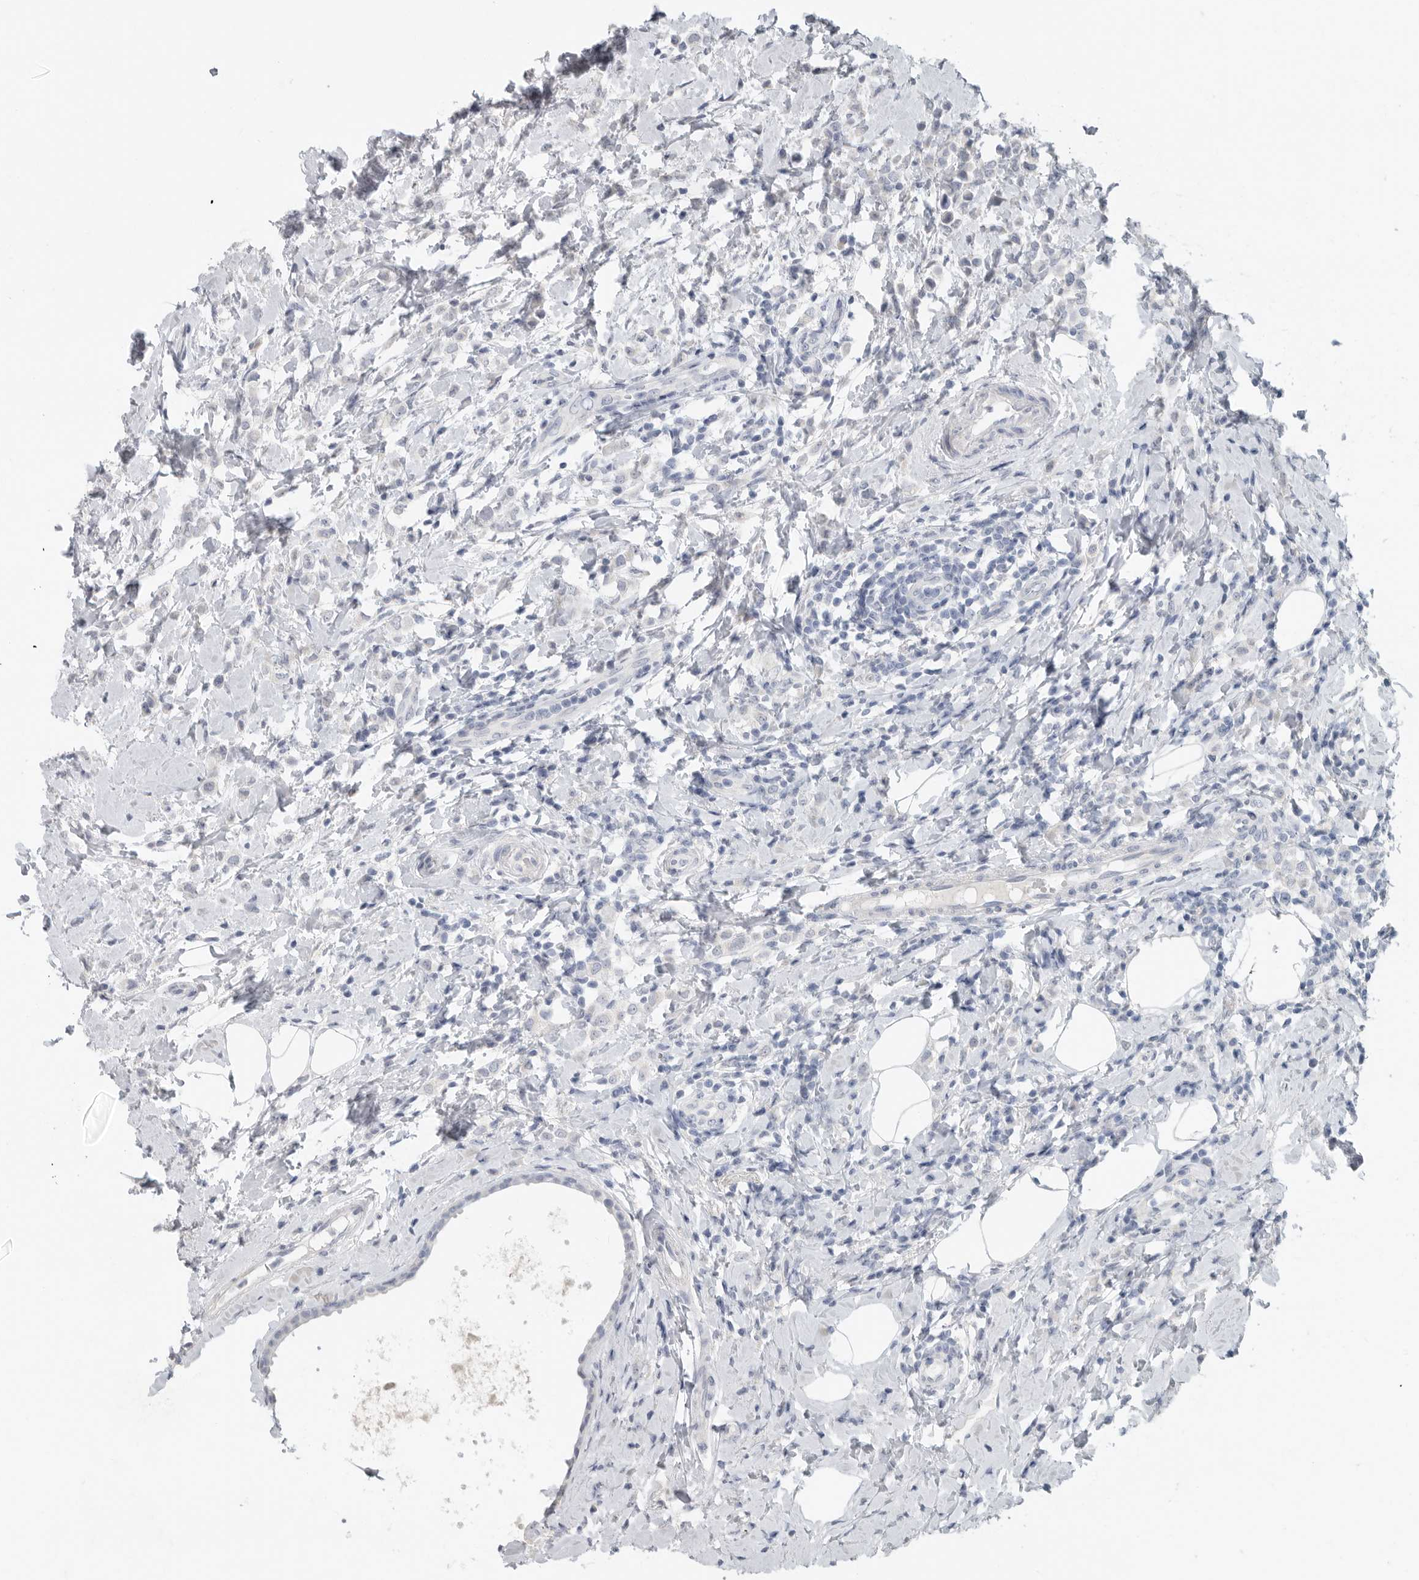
{"staining": {"intensity": "negative", "quantity": "none", "location": "none"}, "tissue": "breast cancer", "cell_type": "Tumor cells", "image_type": "cancer", "snomed": [{"axis": "morphology", "description": "Lobular carcinoma"}, {"axis": "topography", "description": "Breast"}], "caption": "High power microscopy image of an IHC photomicrograph of breast cancer (lobular carcinoma), revealing no significant positivity in tumor cells. Nuclei are stained in blue.", "gene": "REG4", "patient": {"sex": "female", "age": 47}}